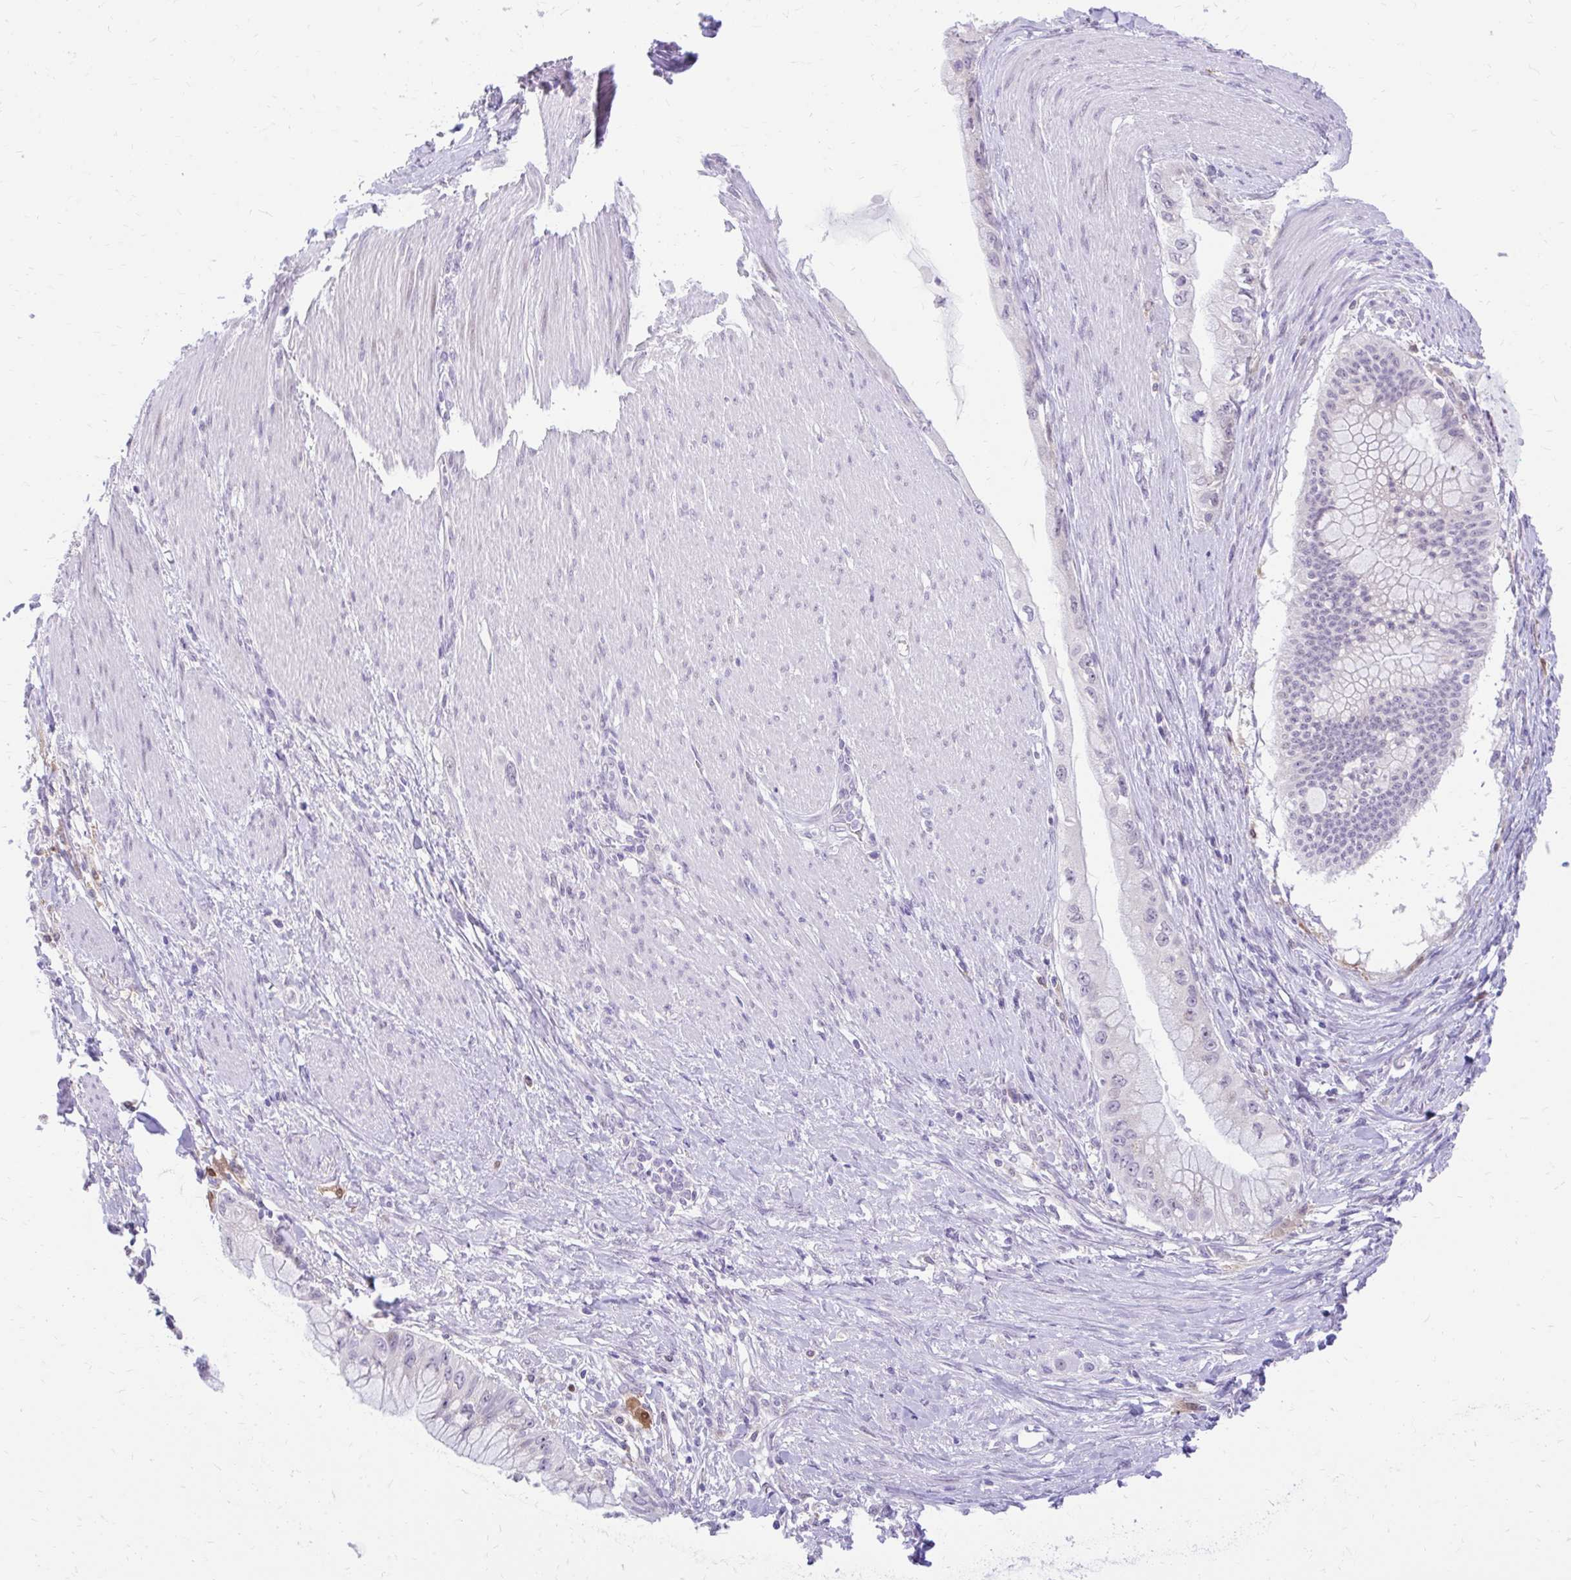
{"staining": {"intensity": "negative", "quantity": "none", "location": "none"}, "tissue": "pancreatic cancer", "cell_type": "Tumor cells", "image_type": "cancer", "snomed": [{"axis": "morphology", "description": "Adenocarcinoma, NOS"}, {"axis": "topography", "description": "Pancreas"}], "caption": "Tumor cells are negative for protein expression in human pancreatic cancer (adenocarcinoma).", "gene": "GLB1L2", "patient": {"sex": "male", "age": 48}}